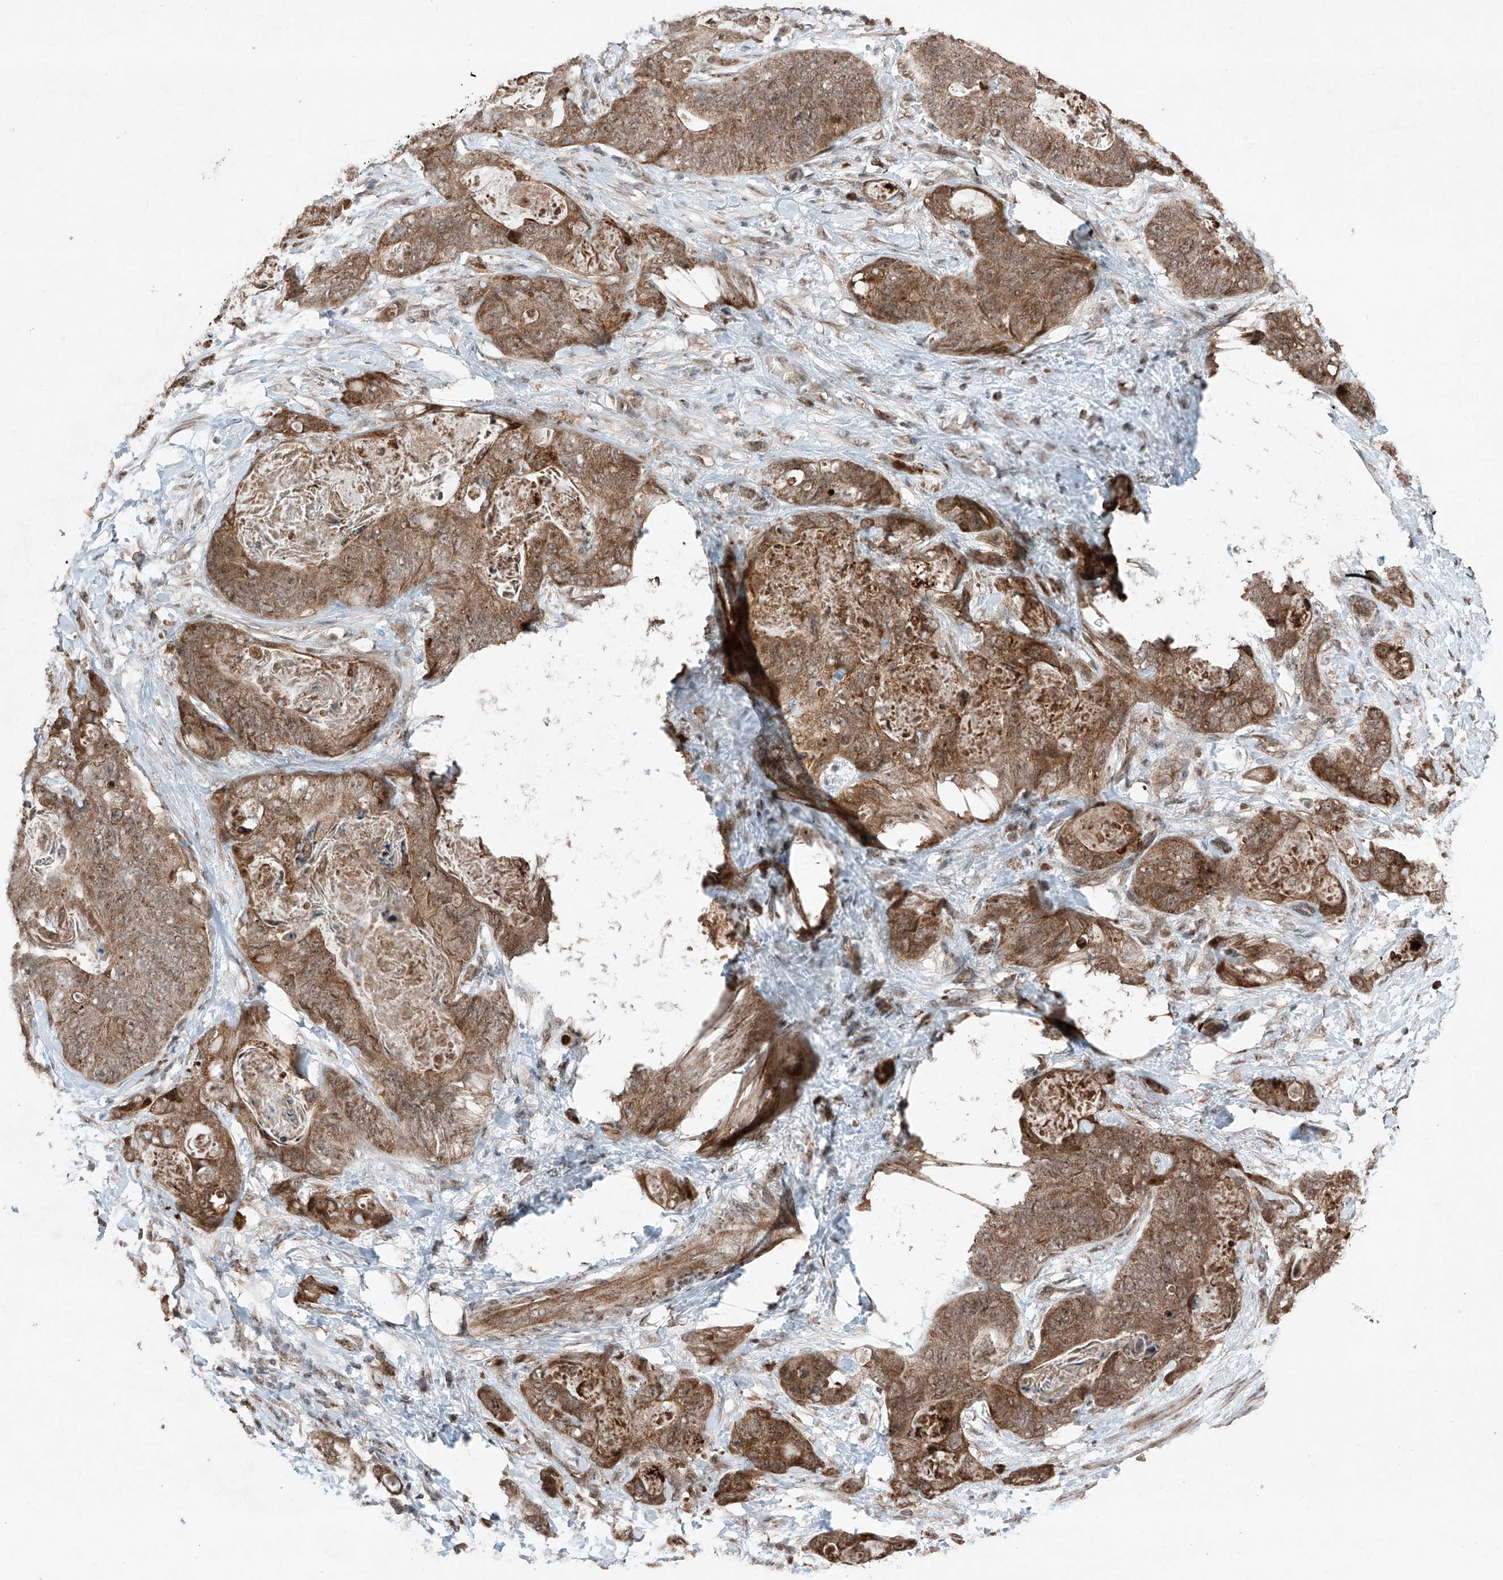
{"staining": {"intensity": "moderate", "quantity": ">75%", "location": "cytoplasmic/membranous"}, "tissue": "stomach cancer", "cell_type": "Tumor cells", "image_type": "cancer", "snomed": [{"axis": "morphology", "description": "Adenocarcinoma, NOS"}, {"axis": "topography", "description": "Stomach"}], "caption": "Tumor cells demonstrate medium levels of moderate cytoplasmic/membranous positivity in about >75% of cells in human stomach cancer (adenocarcinoma). Ihc stains the protein of interest in brown and the nuclei are stained blue.", "gene": "ZNF620", "patient": {"sex": "female", "age": 89}}